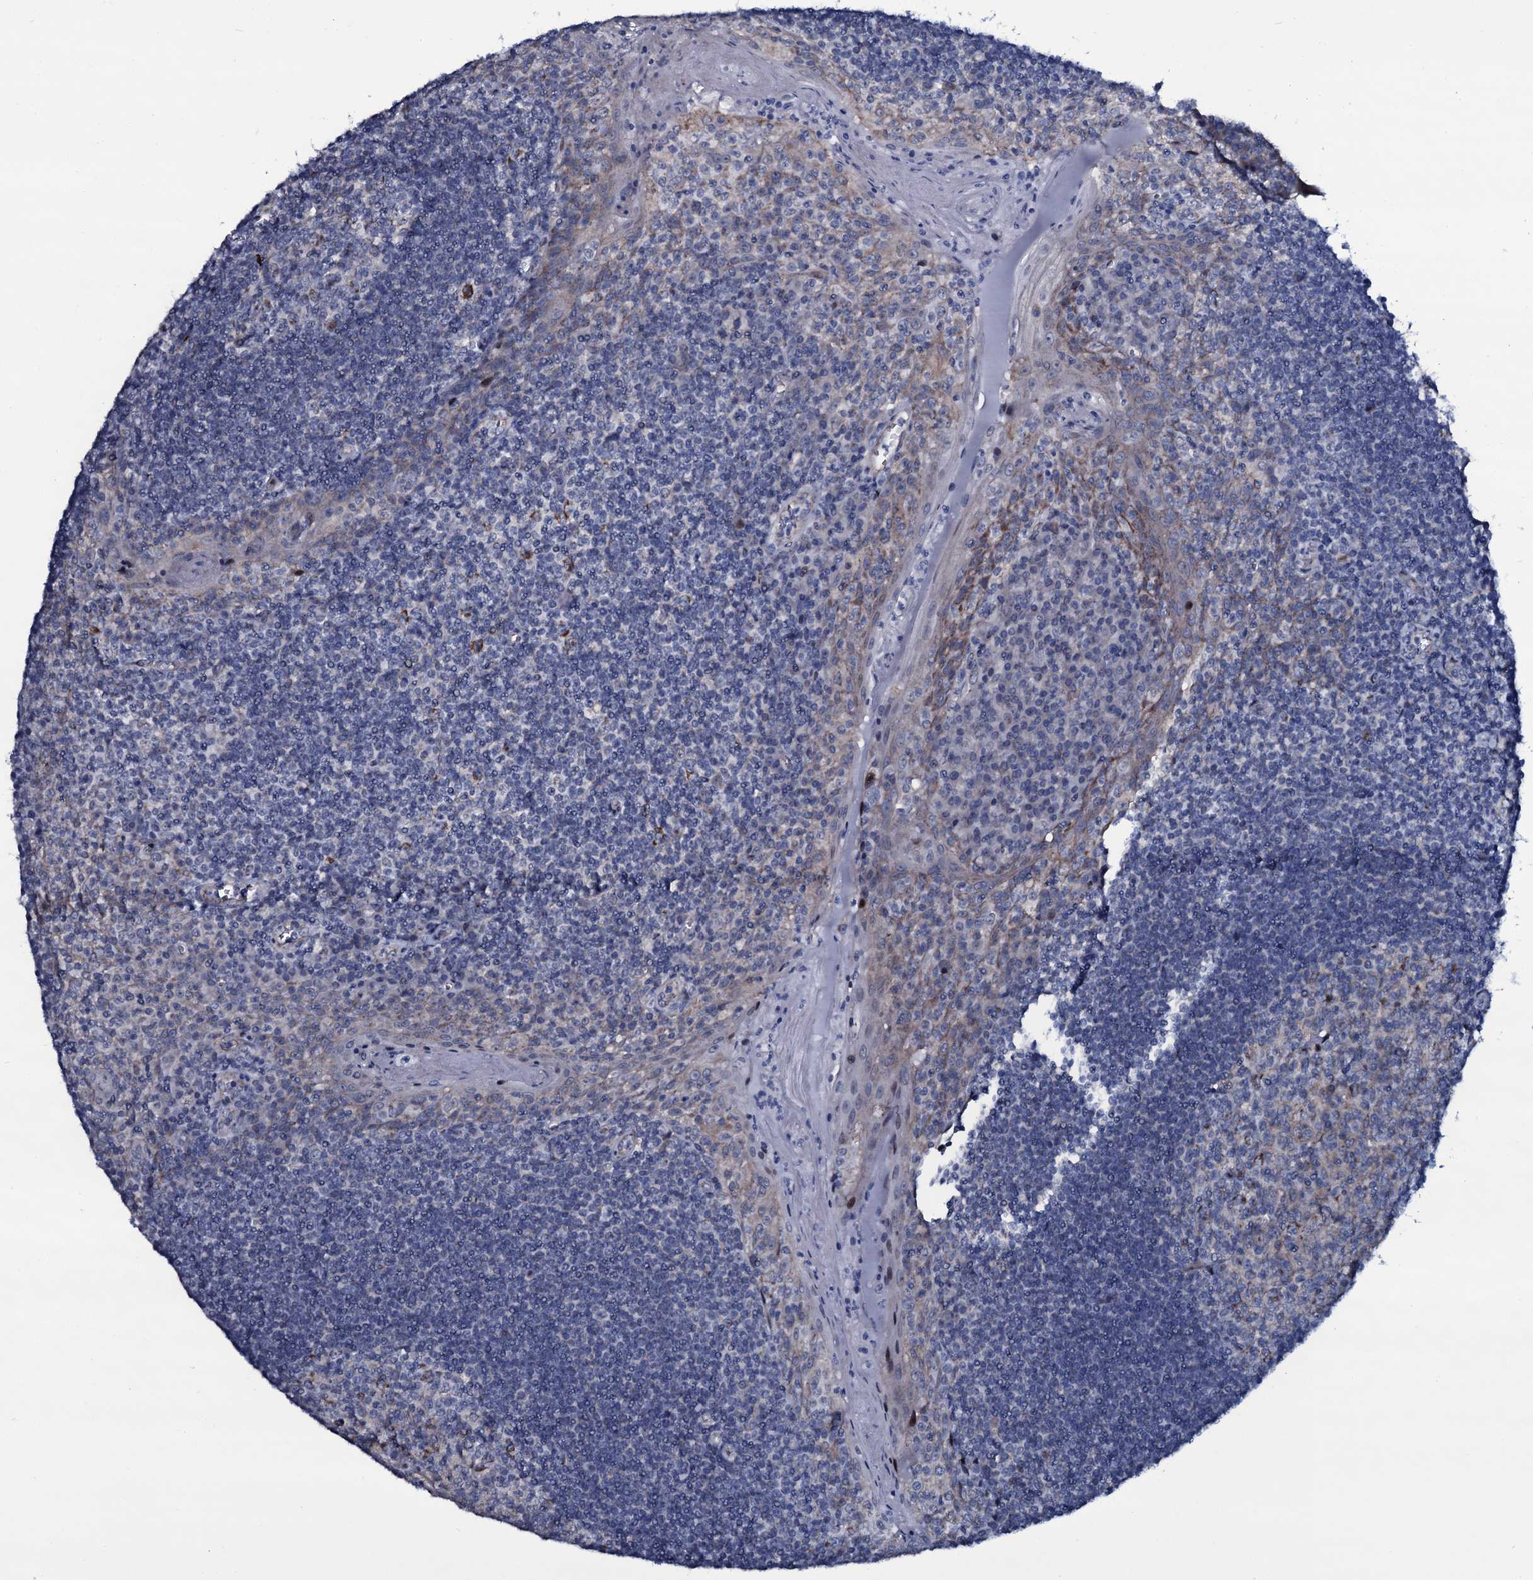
{"staining": {"intensity": "strong", "quantity": "<25%", "location": "cytoplasmic/membranous"}, "tissue": "tonsil", "cell_type": "Germinal center cells", "image_type": "normal", "snomed": [{"axis": "morphology", "description": "Normal tissue, NOS"}, {"axis": "topography", "description": "Tonsil"}], "caption": "Strong cytoplasmic/membranous positivity for a protein is present in approximately <25% of germinal center cells of unremarkable tonsil using immunohistochemistry.", "gene": "WIPF3", "patient": {"sex": "male", "age": 27}}